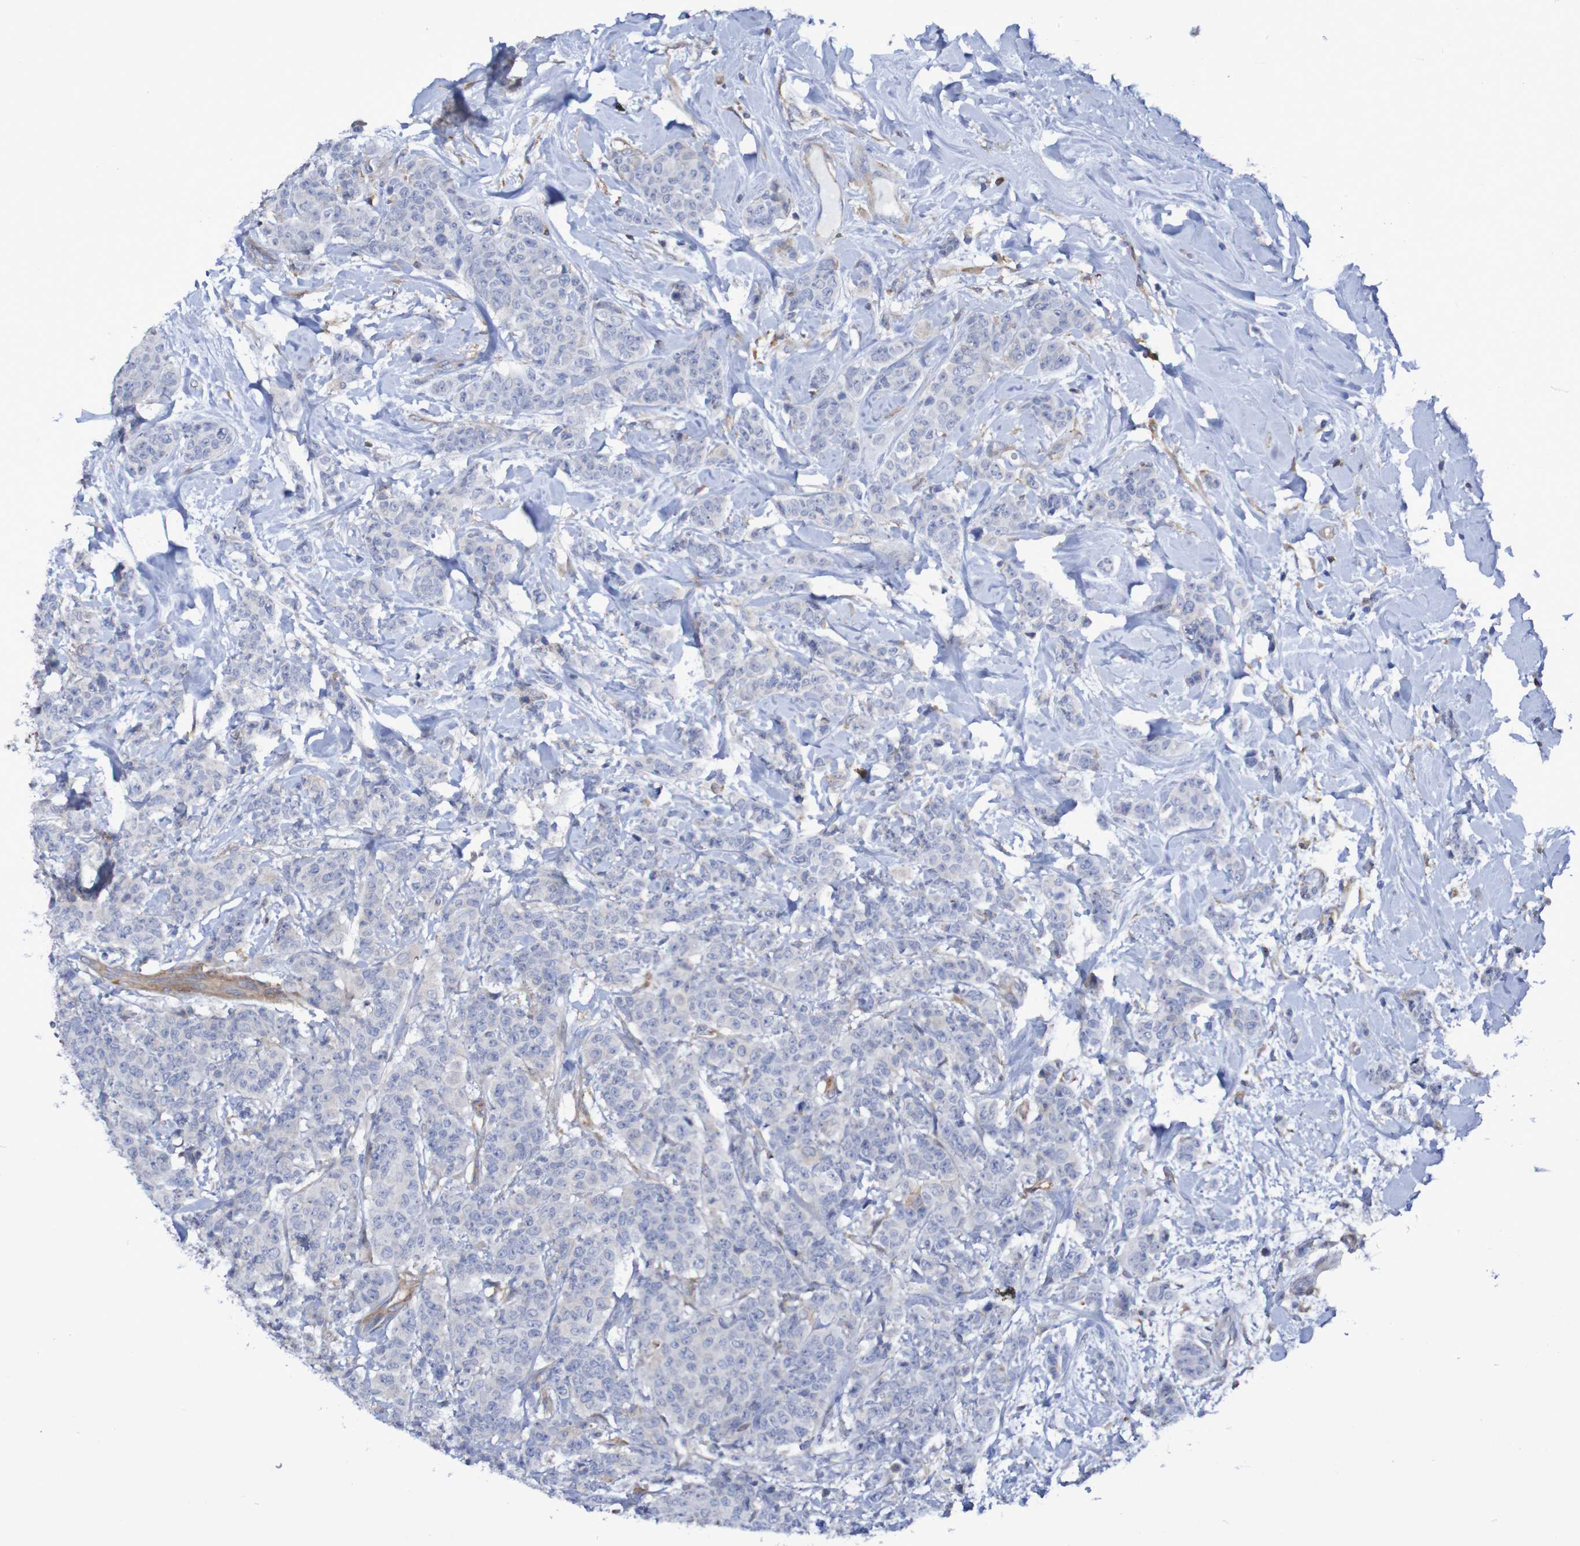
{"staining": {"intensity": "negative", "quantity": "none", "location": "none"}, "tissue": "breast cancer", "cell_type": "Tumor cells", "image_type": "cancer", "snomed": [{"axis": "morphology", "description": "Normal tissue, NOS"}, {"axis": "morphology", "description": "Duct carcinoma"}, {"axis": "topography", "description": "Breast"}], "caption": "This is a image of IHC staining of breast cancer, which shows no staining in tumor cells. The staining was performed using DAB to visualize the protein expression in brown, while the nuclei were stained in blue with hematoxylin (Magnification: 20x).", "gene": "SCRG1", "patient": {"sex": "female", "age": 40}}